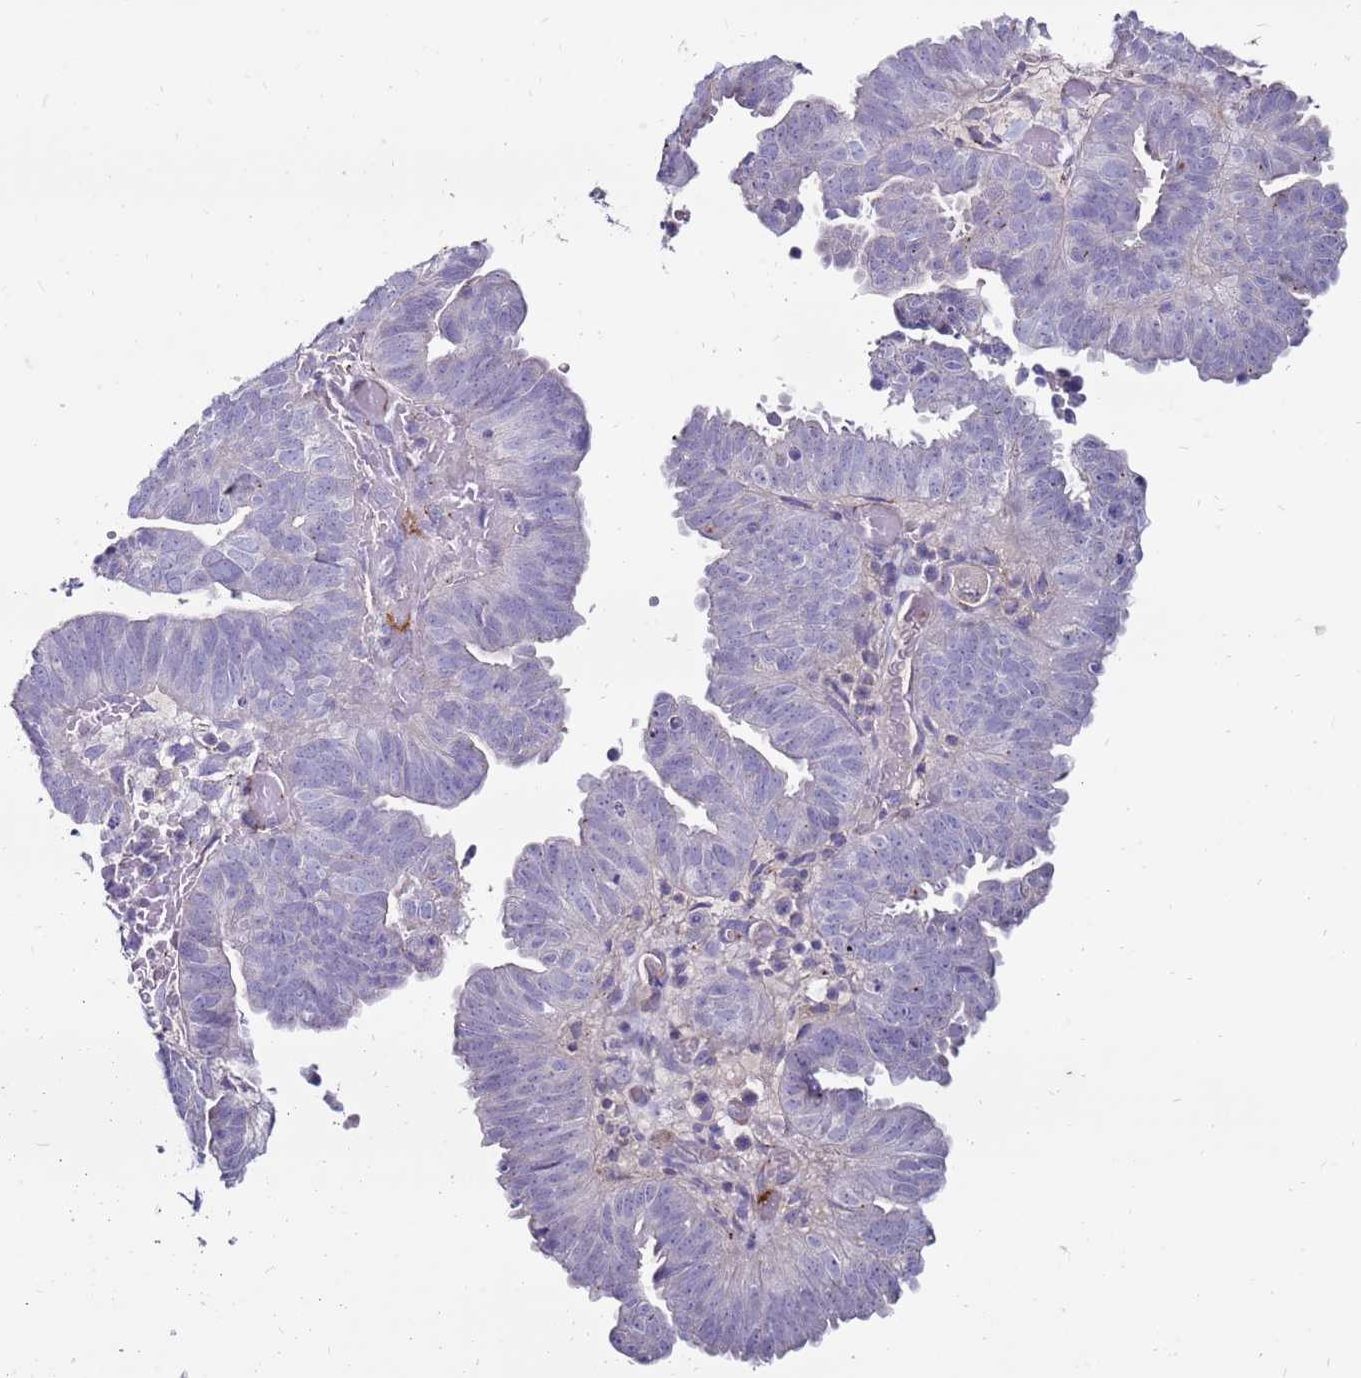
{"staining": {"intensity": "negative", "quantity": "none", "location": "none"}, "tissue": "endometrial cancer", "cell_type": "Tumor cells", "image_type": "cancer", "snomed": [{"axis": "morphology", "description": "Adenocarcinoma, NOS"}, {"axis": "topography", "description": "Uterus"}], "caption": "This image is of endometrial cancer (adenocarcinoma) stained with immunohistochemistry (IHC) to label a protein in brown with the nuclei are counter-stained blue. There is no expression in tumor cells.", "gene": "CLEC4M", "patient": {"sex": "female", "age": 77}}